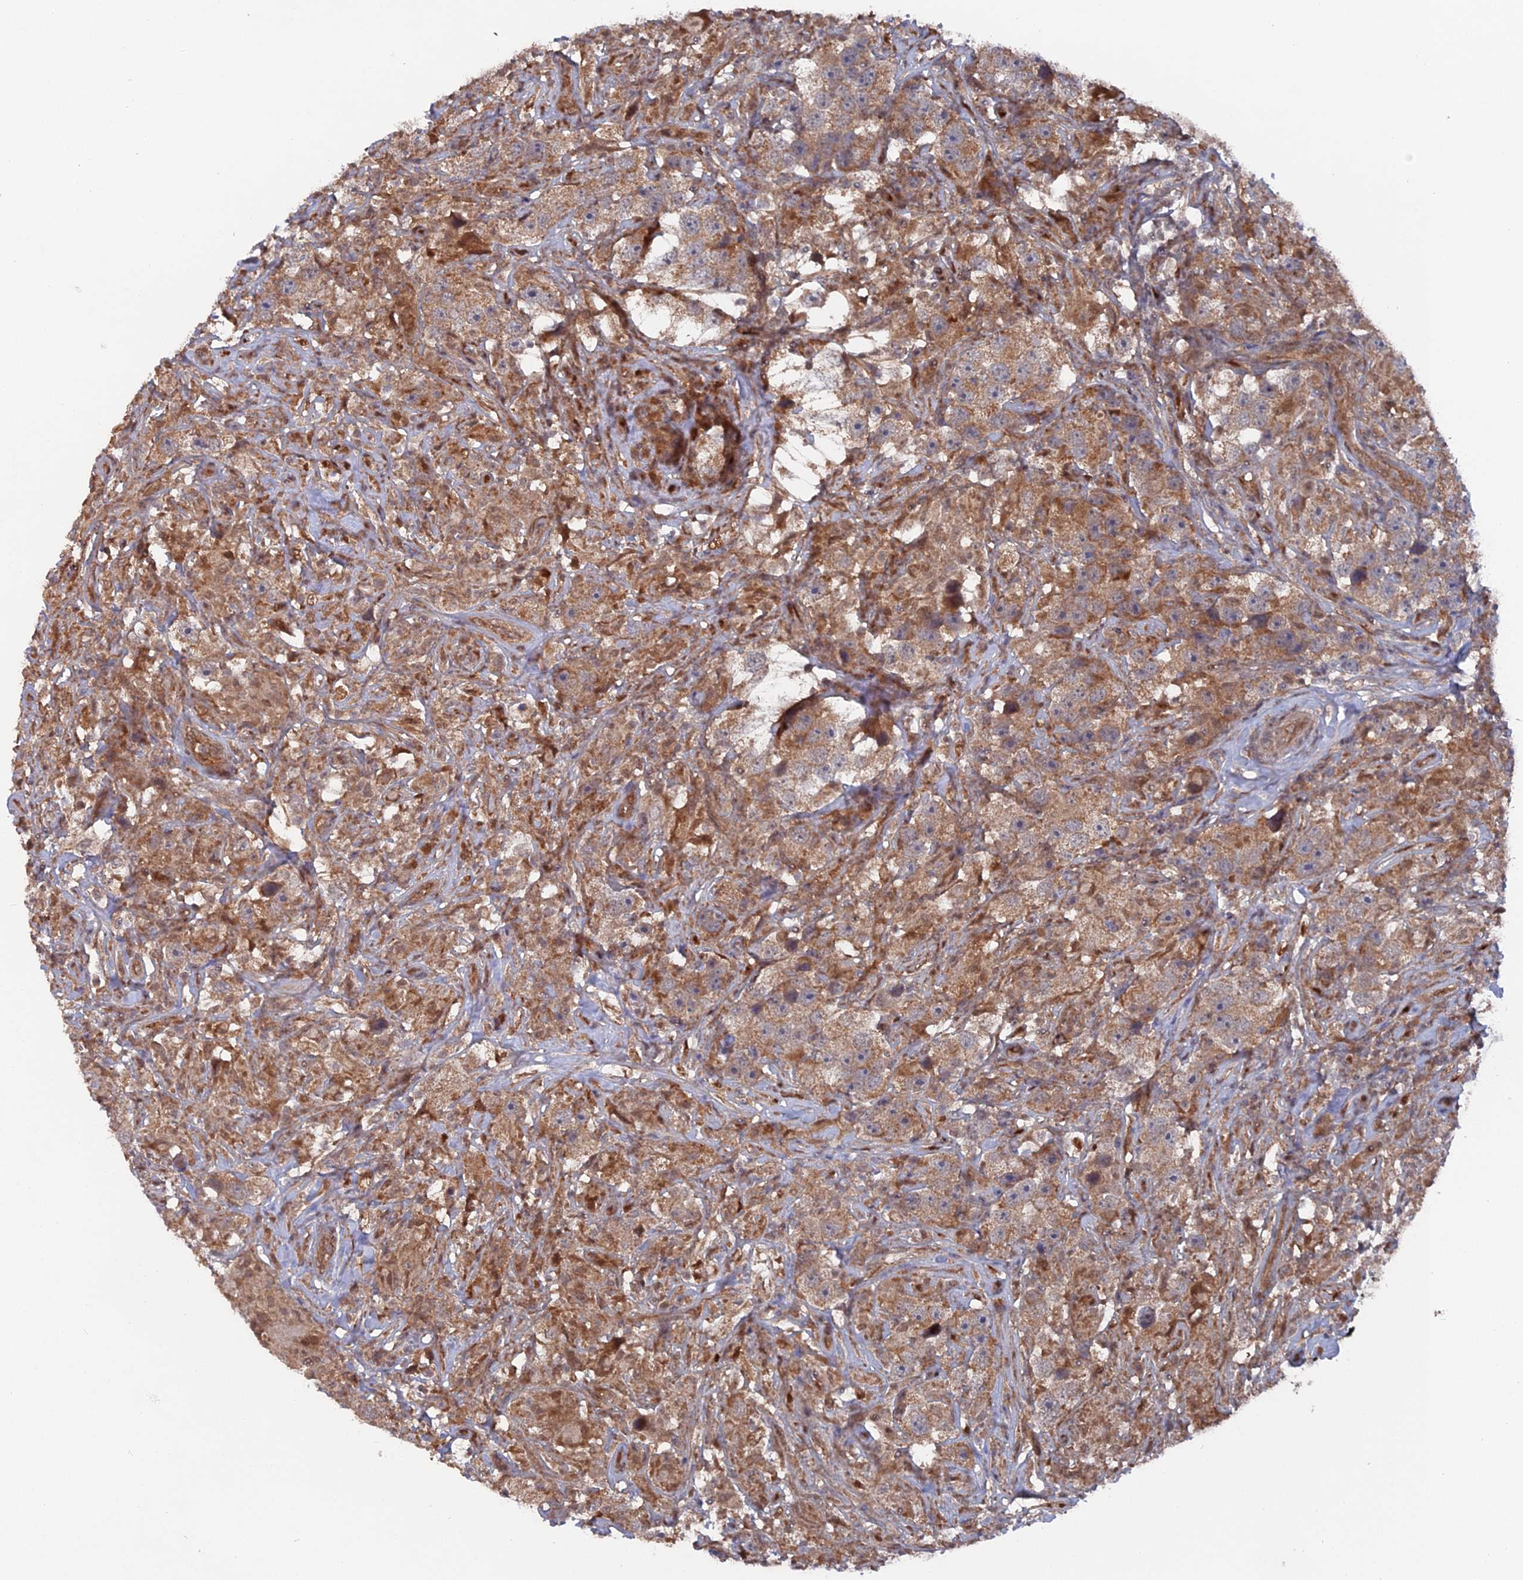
{"staining": {"intensity": "moderate", "quantity": "25%-75%", "location": "cytoplasmic/membranous"}, "tissue": "testis cancer", "cell_type": "Tumor cells", "image_type": "cancer", "snomed": [{"axis": "morphology", "description": "Seminoma, NOS"}, {"axis": "topography", "description": "Testis"}], "caption": "The image displays staining of testis cancer, revealing moderate cytoplasmic/membranous protein staining (brown color) within tumor cells. (DAB IHC with brightfield microscopy, high magnification).", "gene": "UNC5D", "patient": {"sex": "male", "age": 49}}